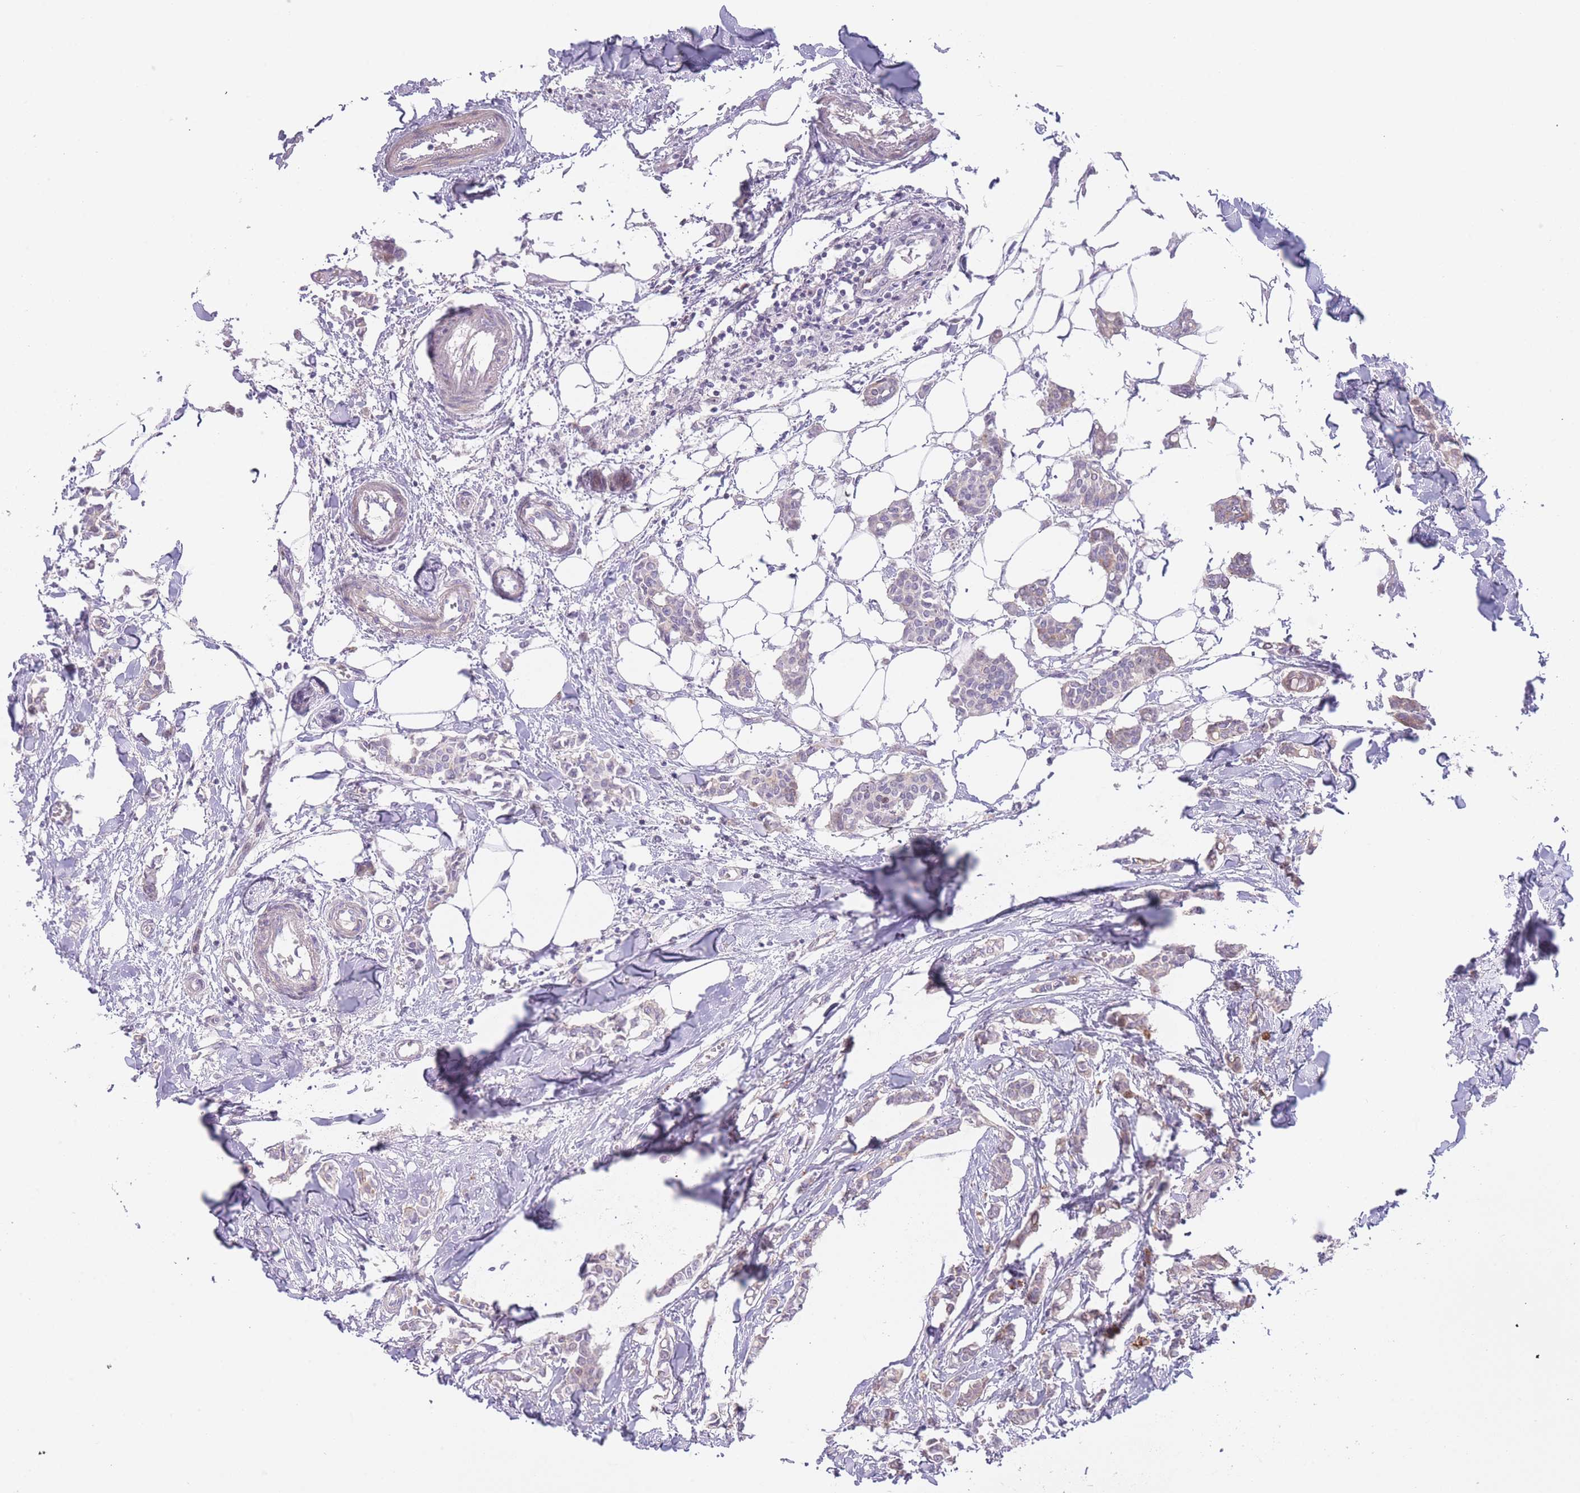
{"staining": {"intensity": "negative", "quantity": "none", "location": "none"}, "tissue": "breast cancer", "cell_type": "Tumor cells", "image_type": "cancer", "snomed": [{"axis": "morphology", "description": "Duct carcinoma"}, {"axis": "topography", "description": "Breast"}], "caption": "Breast cancer was stained to show a protein in brown. There is no significant positivity in tumor cells.", "gene": "IMPG1", "patient": {"sex": "female", "age": 41}}